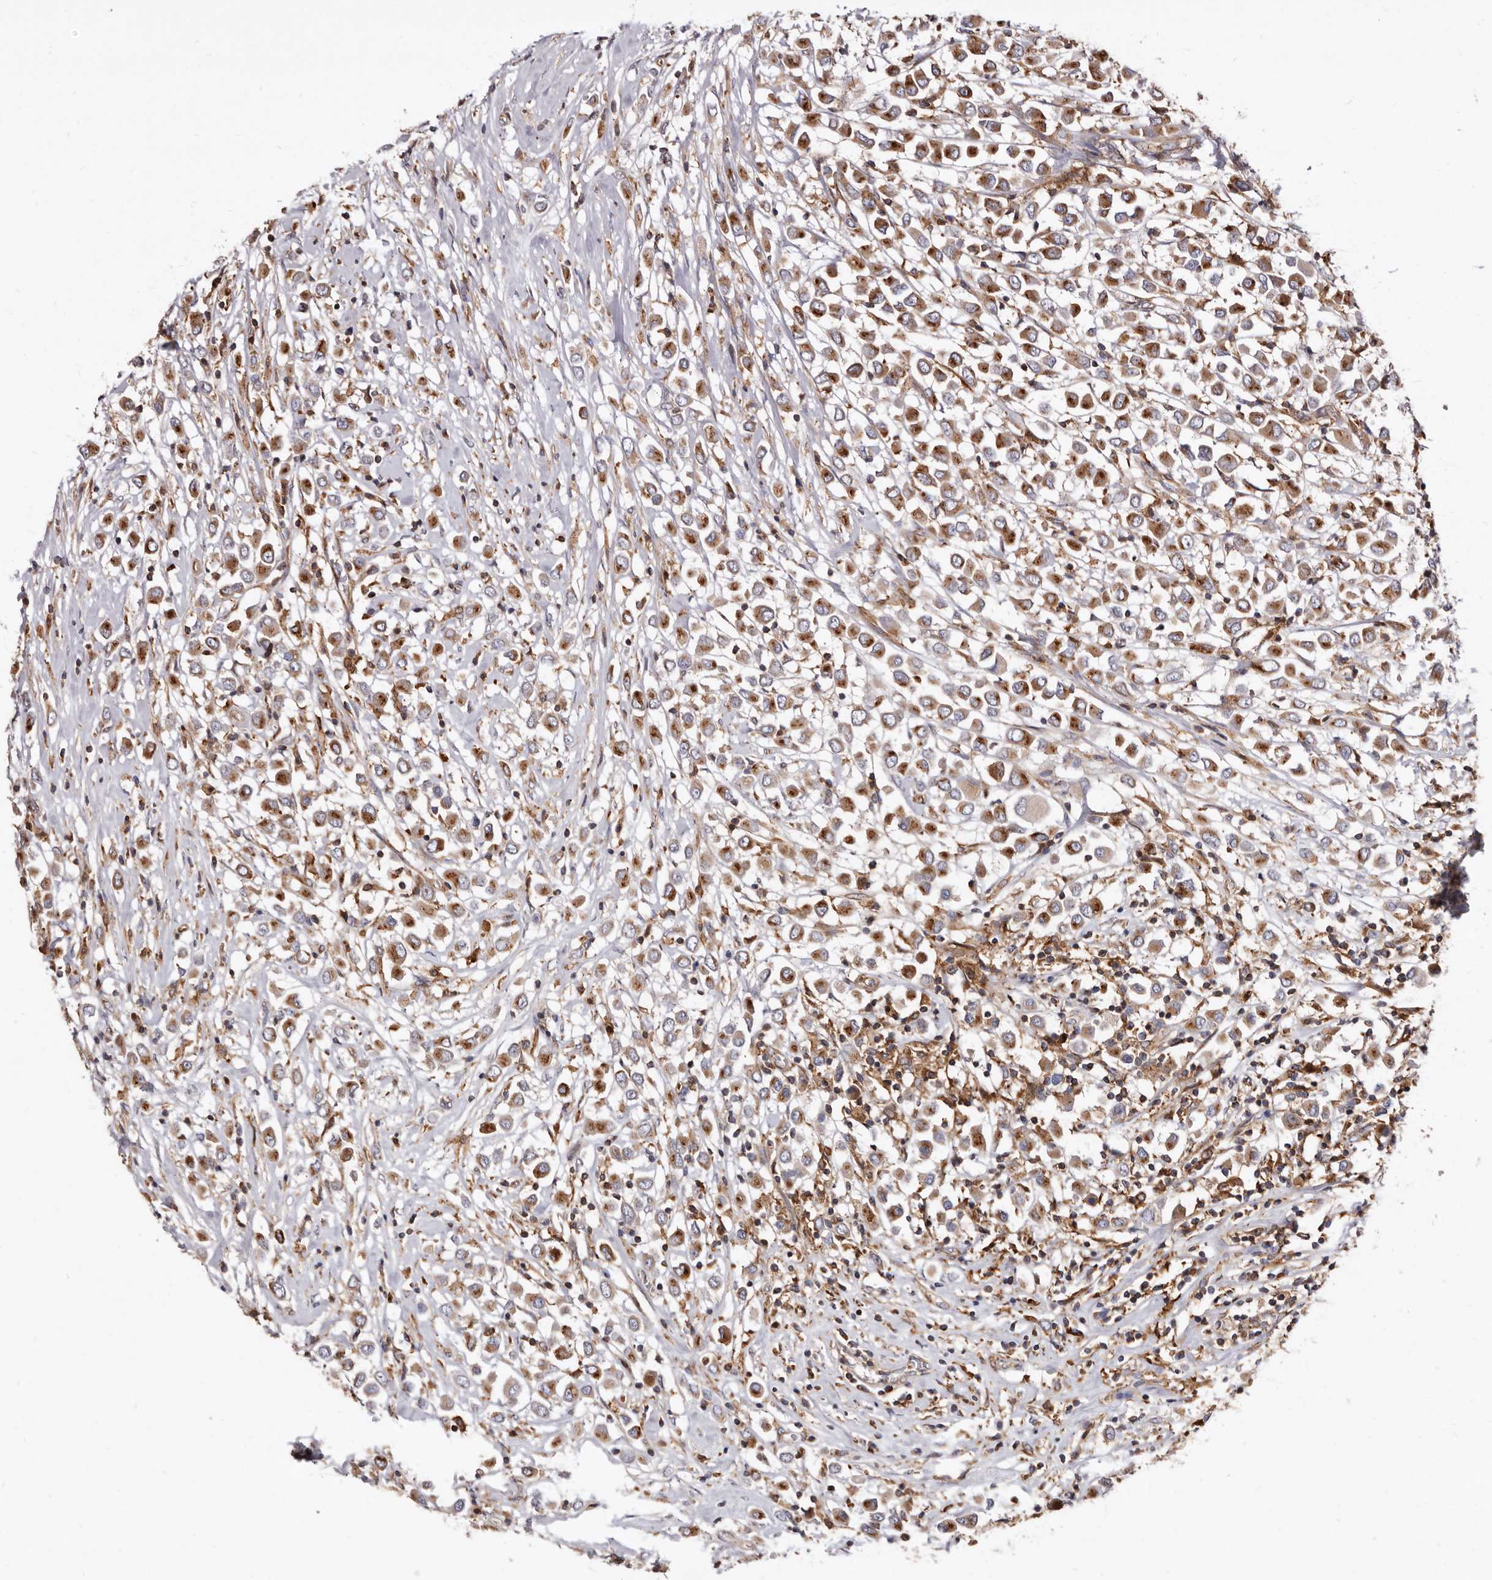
{"staining": {"intensity": "moderate", "quantity": ">75%", "location": "cytoplasmic/membranous"}, "tissue": "breast cancer", "cell_type": "Tumor cells", "image_type": "cancer", "snomed": [{"axis": "morphology", "description": "Duct carcinoma"}, {"axis": "topography", "description": "Breast"}], "caption": "Breast cancer (infiltrating ductal carcinoma) stained for a protein reveals moderate cytoplasmic/membranous positivity in tumor cells.", "gene": "COQ8B", "patient": {"sex": "female", "age": 61}}